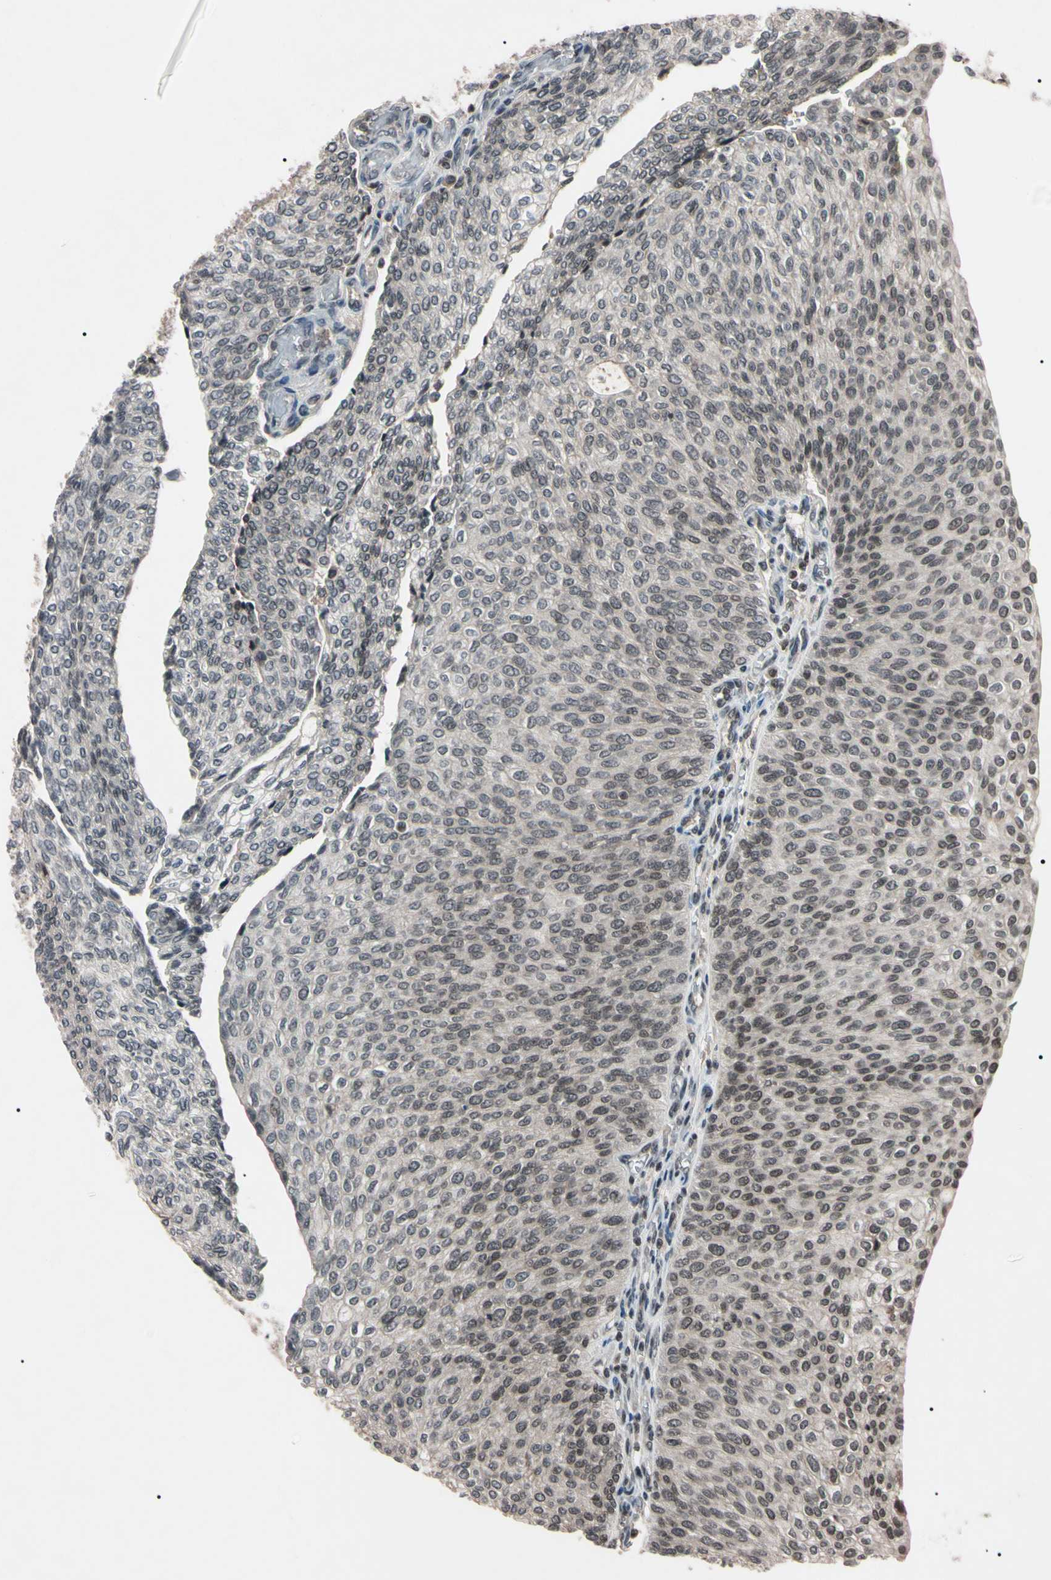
{"staining": {"intensity": "weak", "quantity": "25%-75%", "location": "cytoplasmic/membranous"}, "tissue": "urothelial cancer", "cell_type": "Tumor cells", "image_type": "cancer", "snomed": [{"axis": "morphology", "description": "Urothelial carcinoma, Low grade"}, {"axis": "topography", "description": "Urinary bladder"}], "caption": "A brown stain shows weak cytoplasmic/membranous expression of a protein in human urothelial carcinoma (low-grade) tumor cells. (Stains: DAB in brown, nuclei in blue, Microscopy: brightfield microscopy at high magnification).", "gene": "YY1", "patient": {"sex": "female", "age": 79}}